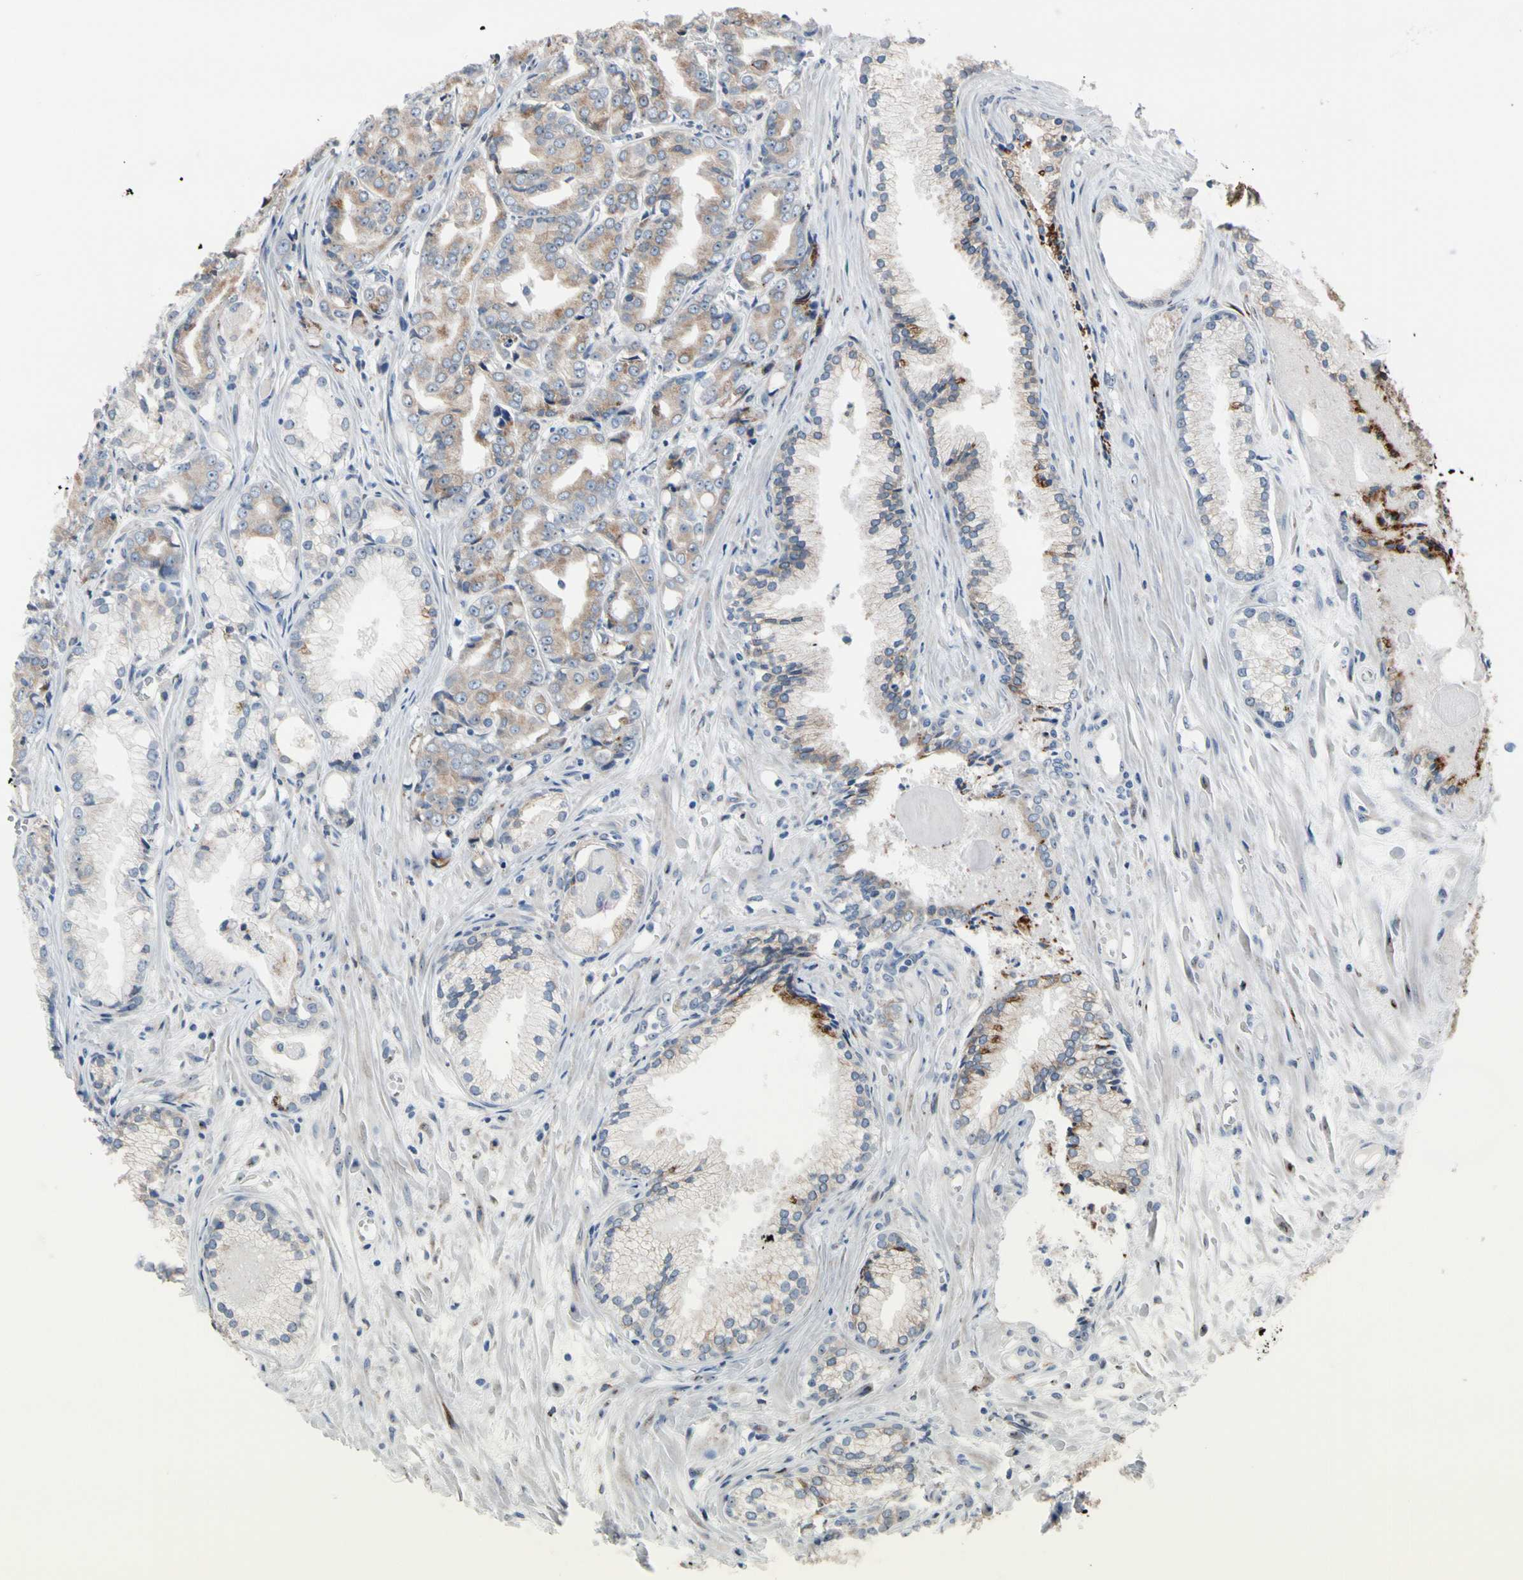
{"staining": {"intensity": "weak", "quantity": ">75%", "location": "cytoplasmic/membranous"}, "tissue": "prostate cancer", "cell_type": "Tumor cells", "image_type": "cancer", "snomed": [{"axis": "morphology", "description": "Adenocarcinoma, Low grade"}, {"axis": "topography", "description": "Prostate"}], "caption": "Protein analysis of prostate adenocarcinoma (low-grade) tissue reveals weak cytoplasmic/membranous staining in approximately >75% of tumor cells. The protein of interest is shown in brown color, while the nuclei are stained blue.", "gene": "TMED7", "patient": {"sex": "male", "age": 72}}